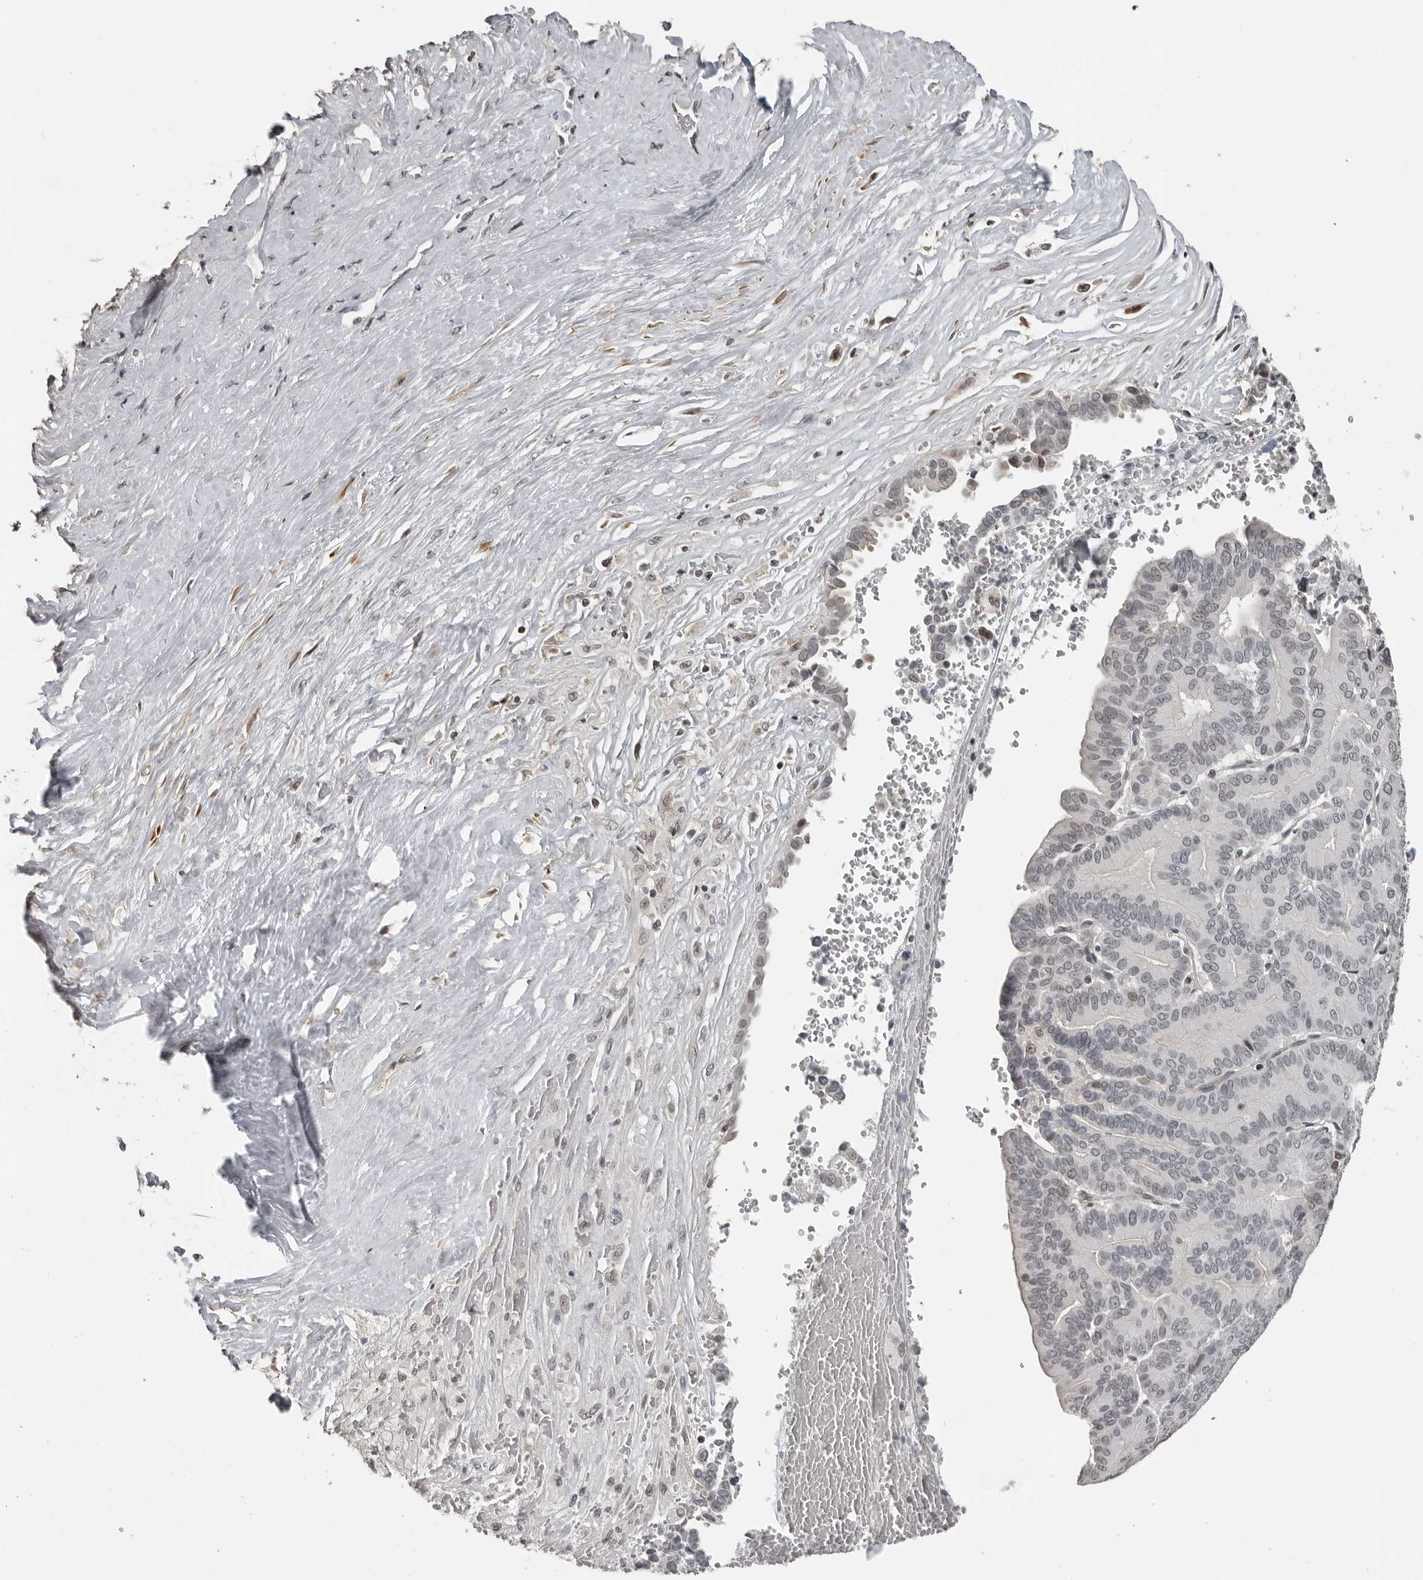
{"staining": {"intensity": "weak", "quantity": "25%-75%", "location": "nuclear"}, "tissue": "liver cancer", "cell_type": "Tumor cells", "image_type": "cancer", "snomed": [{"axis": "morphology", "description": "Cholangiocarcinoma"}, {"axis": "topography", "description": "Liver"}], "caption": "High-magnification brightfield microscopy of cholangiocarcinoma (liver) stained with DAB (3,3'-diaminobenzidine) (brown) and counterstained with hematoxylin (blue). tumor cells exhibit weak nuclear expression is seen in about25%-75% of cells.", "gene": "ORC1", "patient": {"sex": "female", "age": 75}}